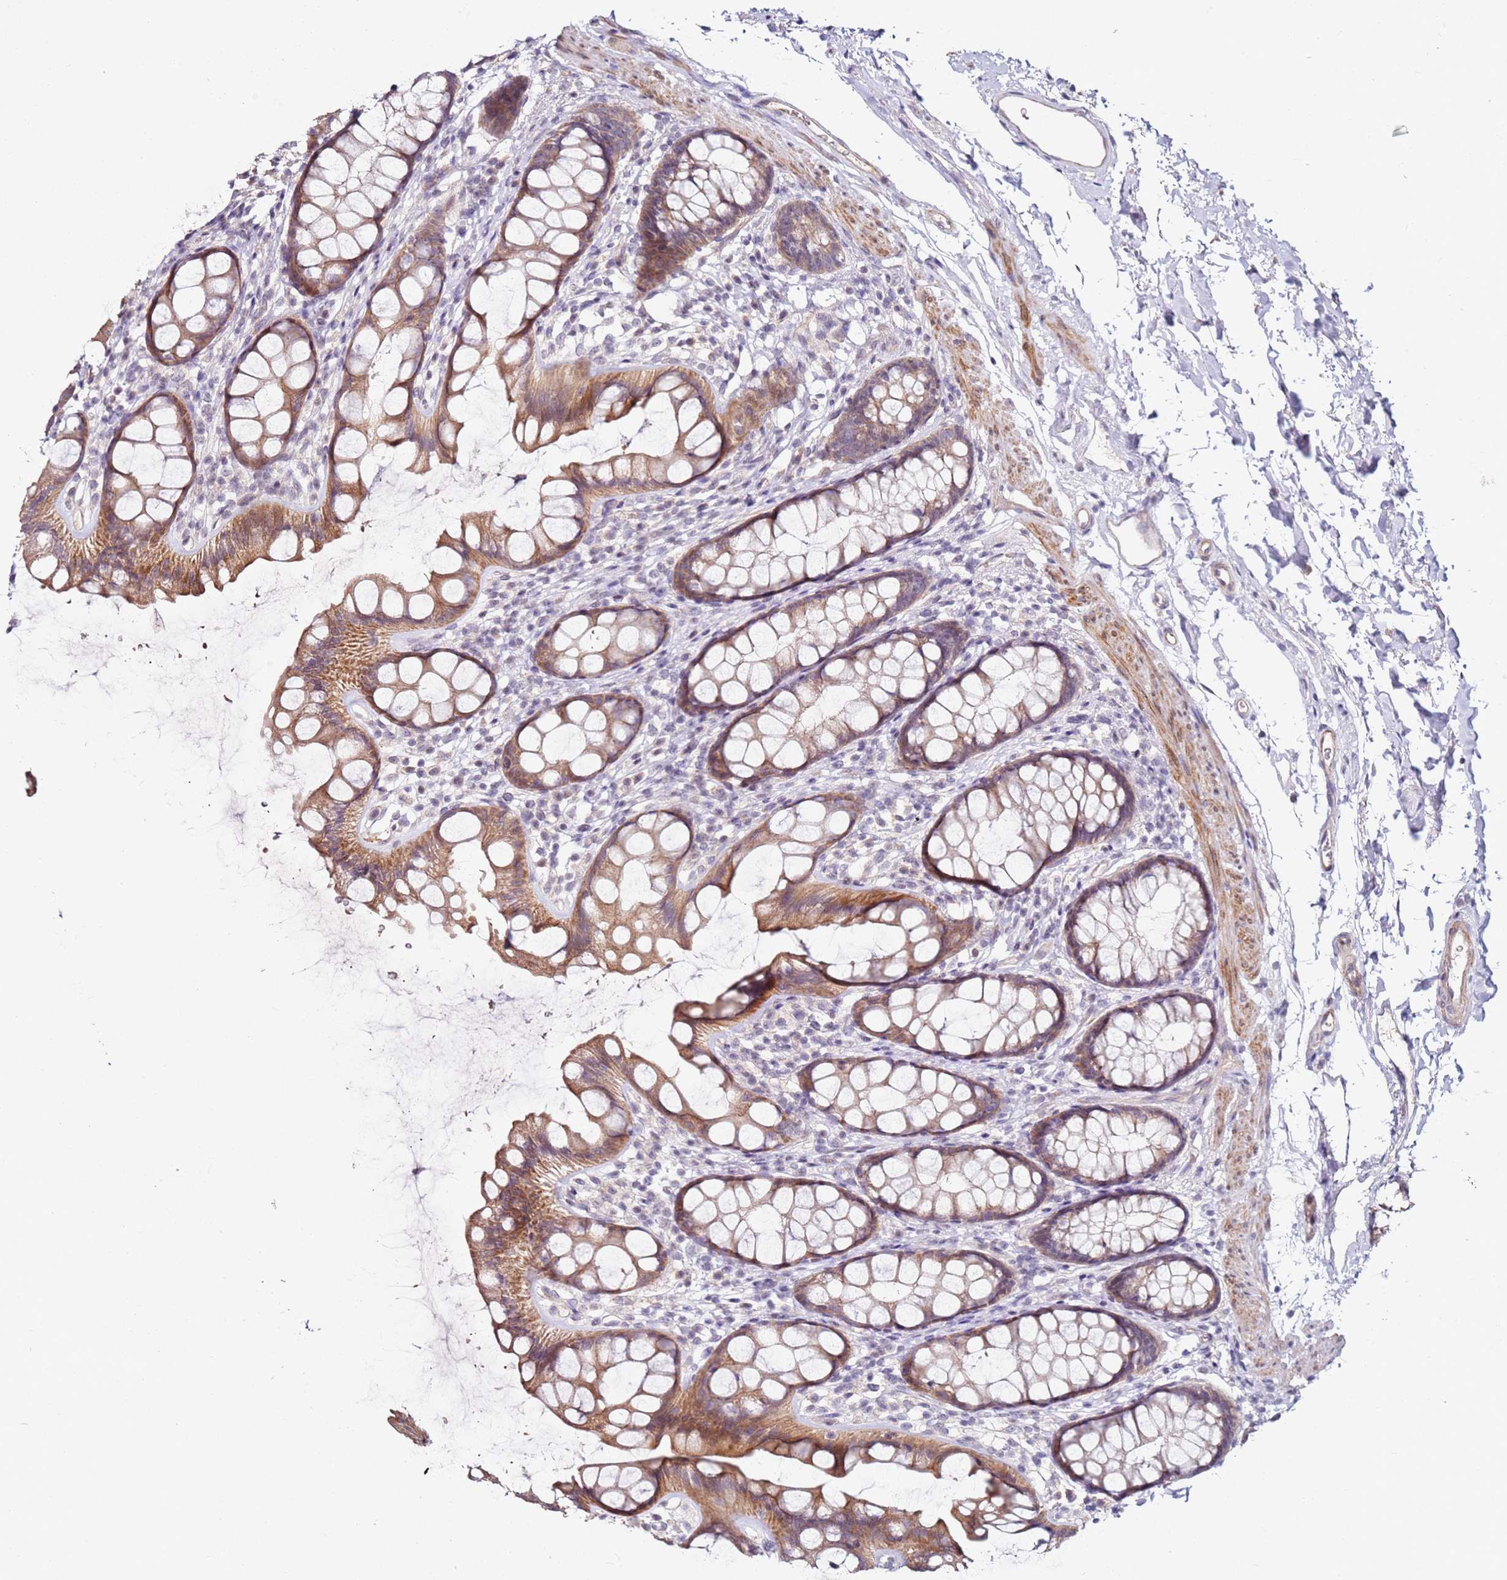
{"staining": {"intensity": "moderate", "quantity": ">75%", "location": "cytoplasmic/membranous"}, "tissue": "rectum", "cell_type": "Glandular cells", "image_type": "normal", "snomed": [{"axis": "morphology", "description": "Normal tissue, NOS"}, {"axis": "topography", "description": "Rectum"}], "caption": "IHC of normal rectum shows medium levels of moderate cytoplasmic/membranous staining in approximately >75% of glandular cells.", "gene": "RARS2", "patient": {"sex": "female", "age": 65}}